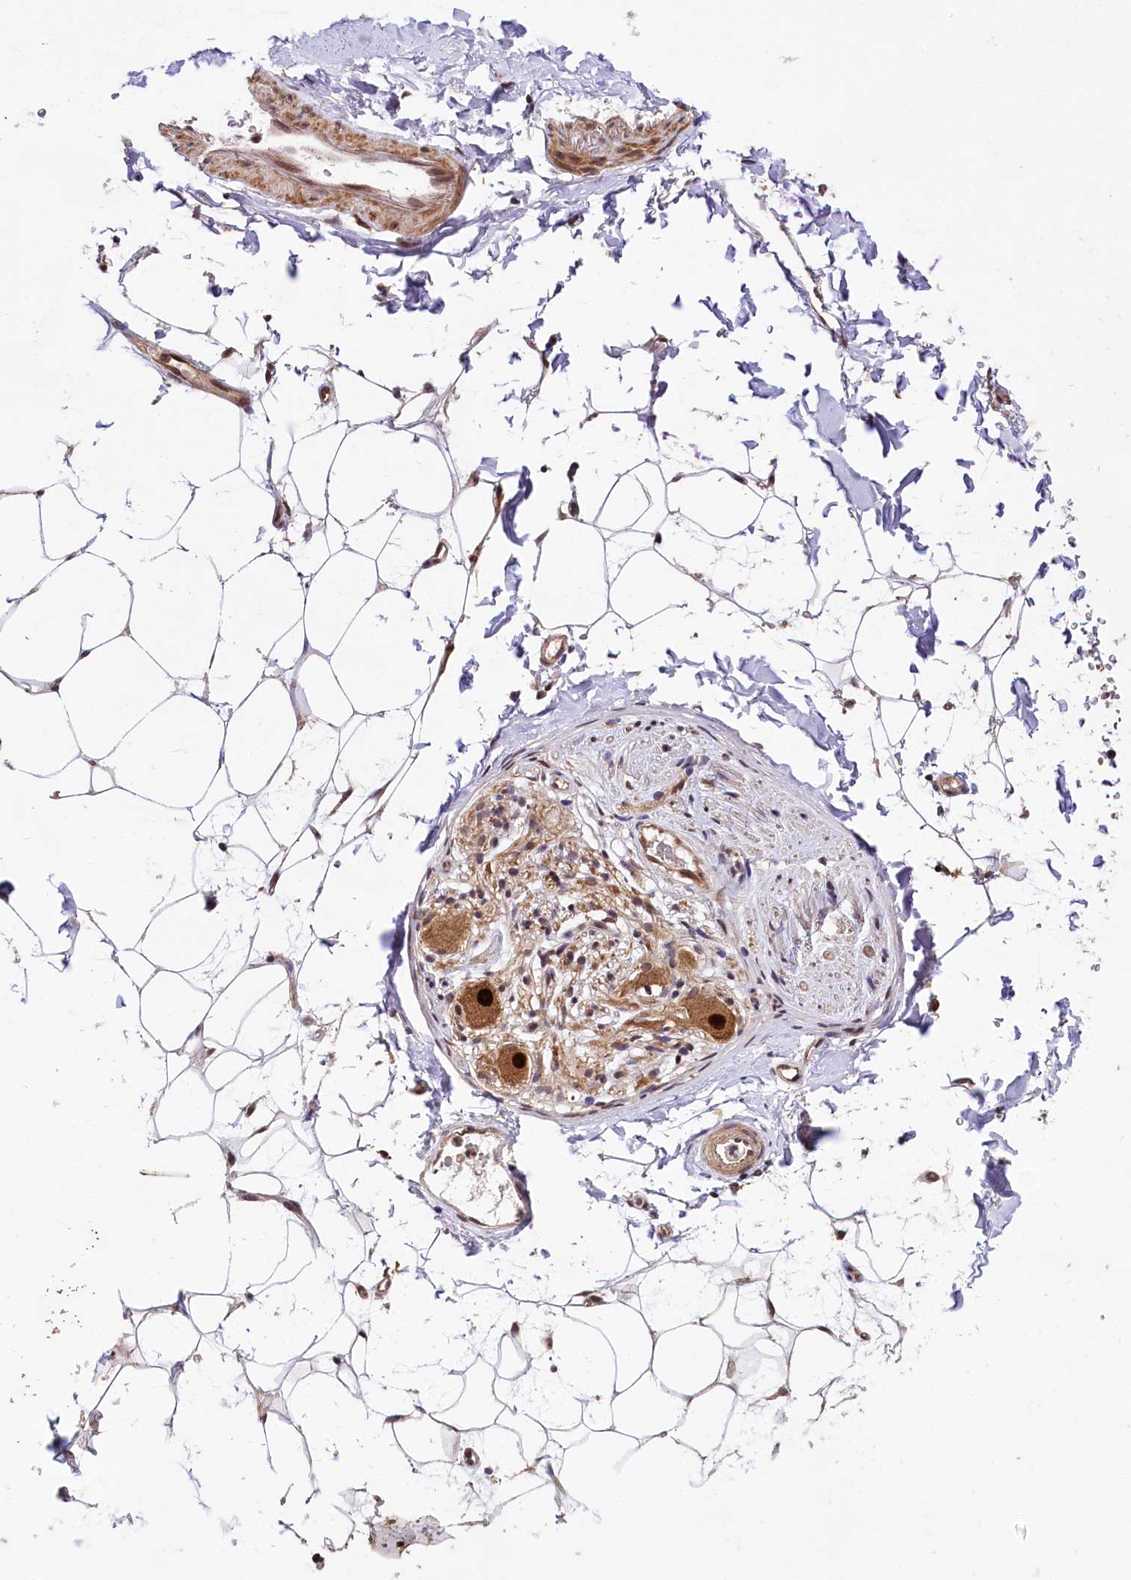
{"staining": {"intensity": "negative", "quantity": "none", "location": "none"}, "tissue": "adipose tissue", "cell_type": "Adipocytes", "image_type": "normal", "snomed": [{"axis": "morphology", "description": "Normal tissue, NOS"}, {"axis": "topography", "description": "Cartilage tissue"}, {"axis": "topography", "description": "Bronchus"}], "caption": "The histopathology image demonstrates no significant staining in adipocytes of adipose tissue.", "gene": "UBE3A", "patient": {"sex": "female", "age": 73}}